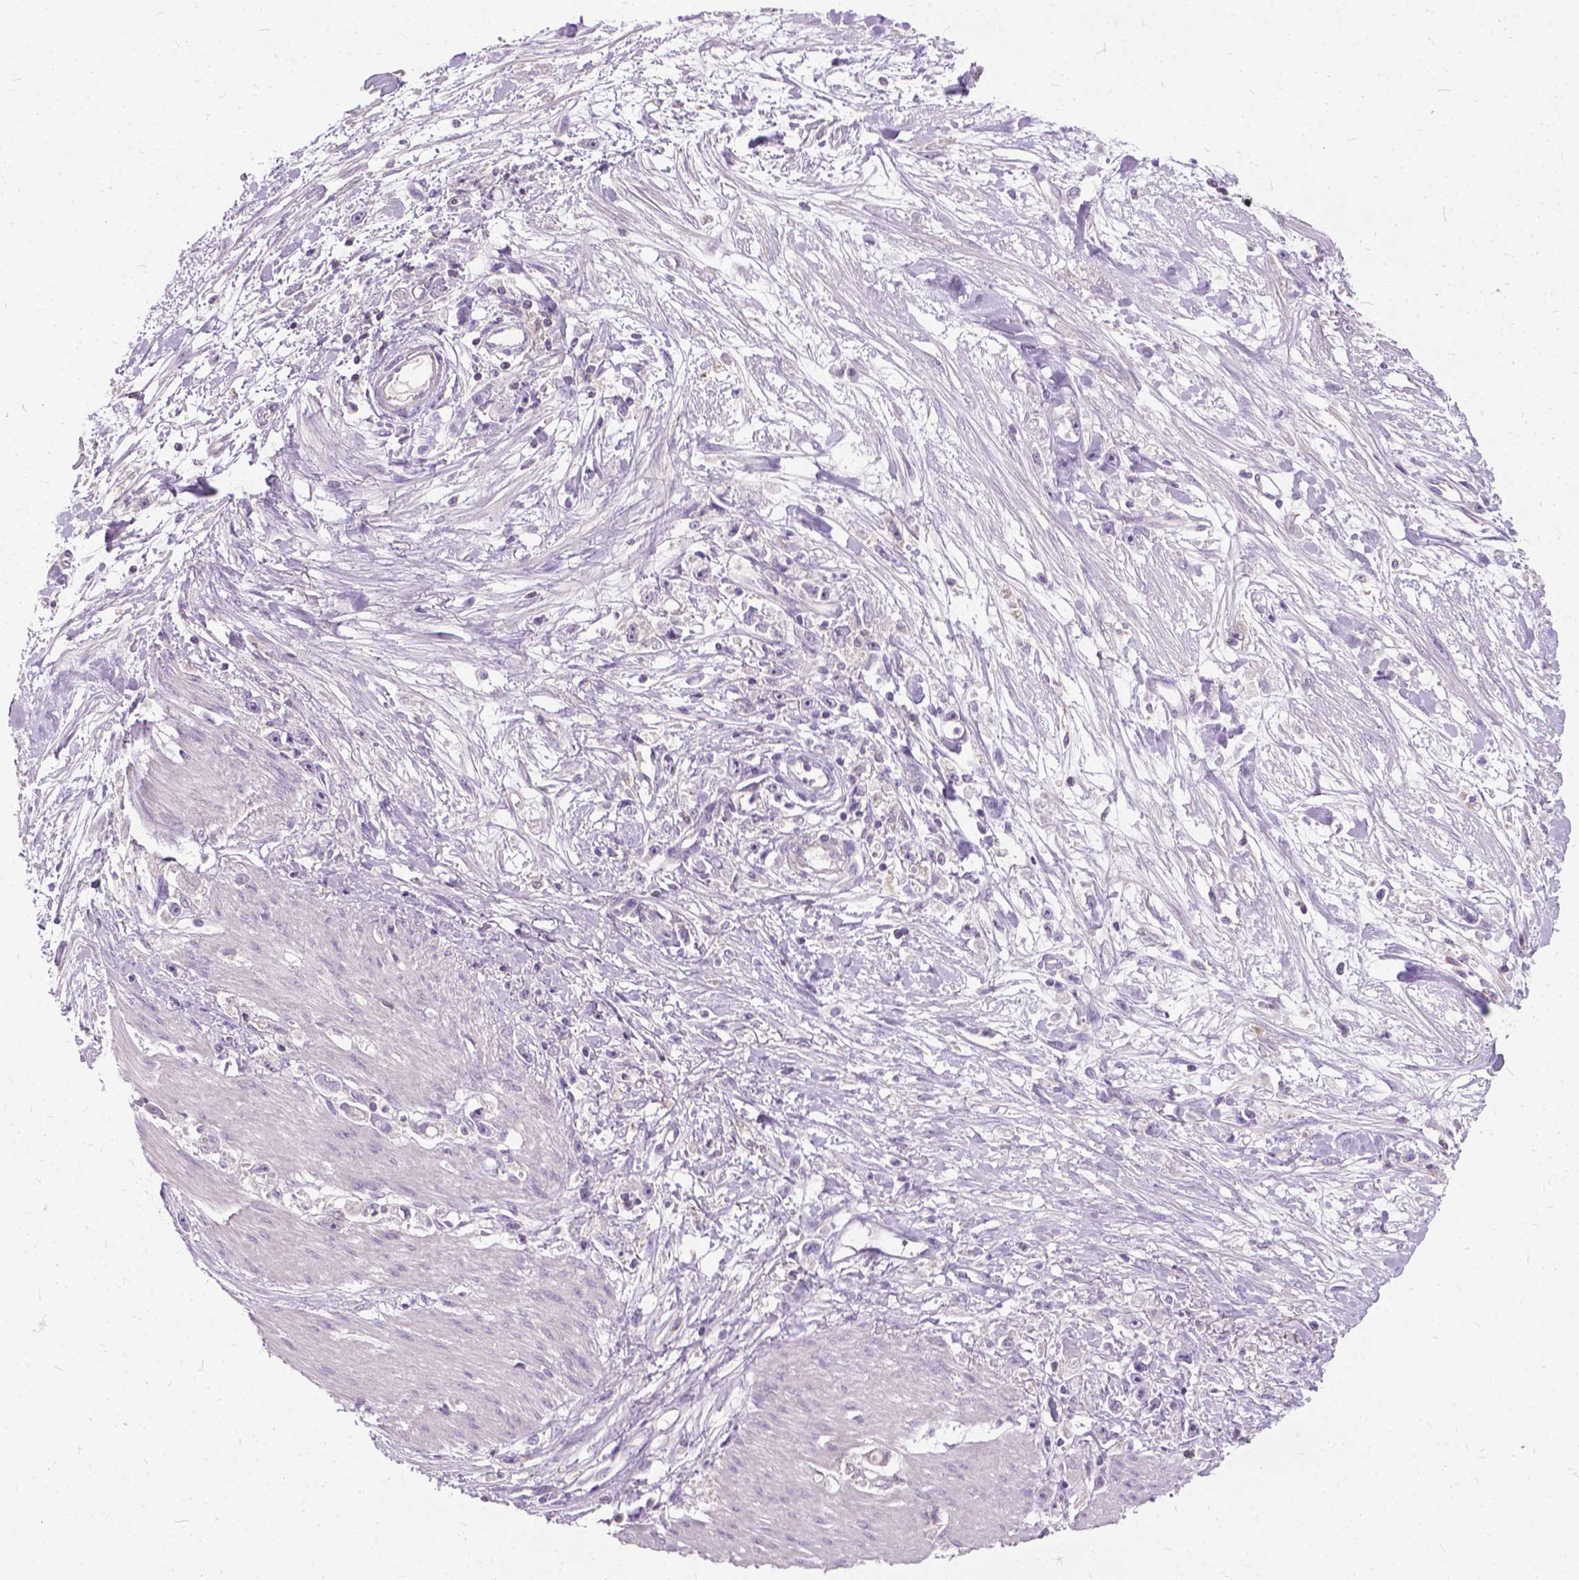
{"staining": {"intensity": "negative", "quantity": "none", "location": "none"}, "tissue": "stomach cancer", "cell_type": "Tumor cells", "image_type": "cancer", "snomed": [{"axis": "morphology", "description": "Adenocarcinoma, NOS"}, {"axis": "topography", "description": "Stomach"}], "caption": "The image demonstrates no staining of tumor cells in stomach cancer (adenocarcinoma).", "gene": "JAK3", "patient": {"sex": "female", "age": 59}}